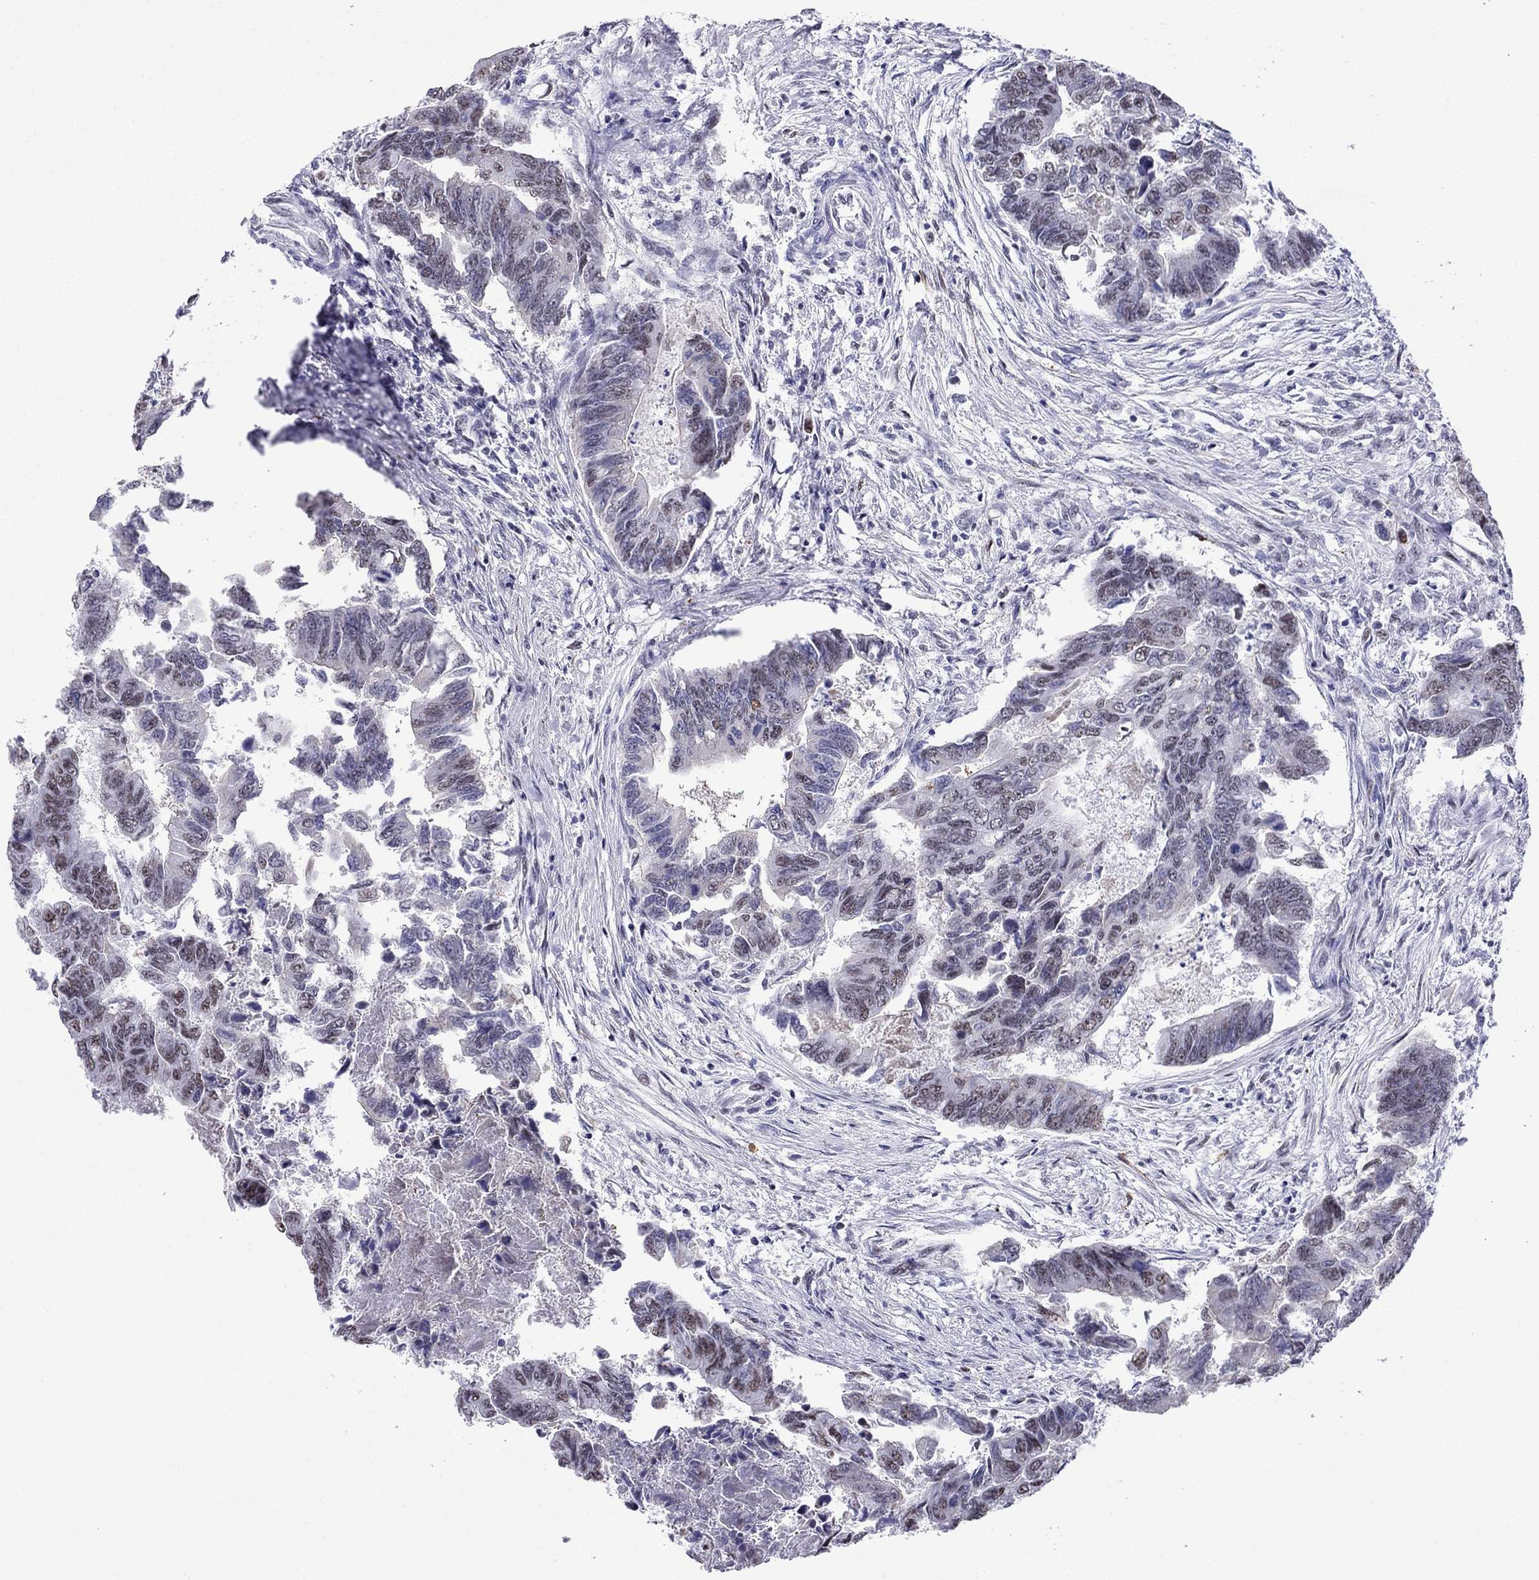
{"staining": {"intensity": "weak", "quantity": "25%-75%", "location": "nuclear"}, "tissue": "colorectal cancer", "cell_type": "Tumor cells", "image_type": "cancer", "snomed": [{"axis": "morphology", "description": "Adenocarcinoma, NOS"}, {"axis": "topography", "description": "Colon"}], "caption": "Adenocarcinoma (colorectal) stained with a brown dye reveals weak nuclear positive staining in approximately 25%-75% of tumor cells.", "gene": "PPM1G", "patient": {"sex": "female", "age": 65}}